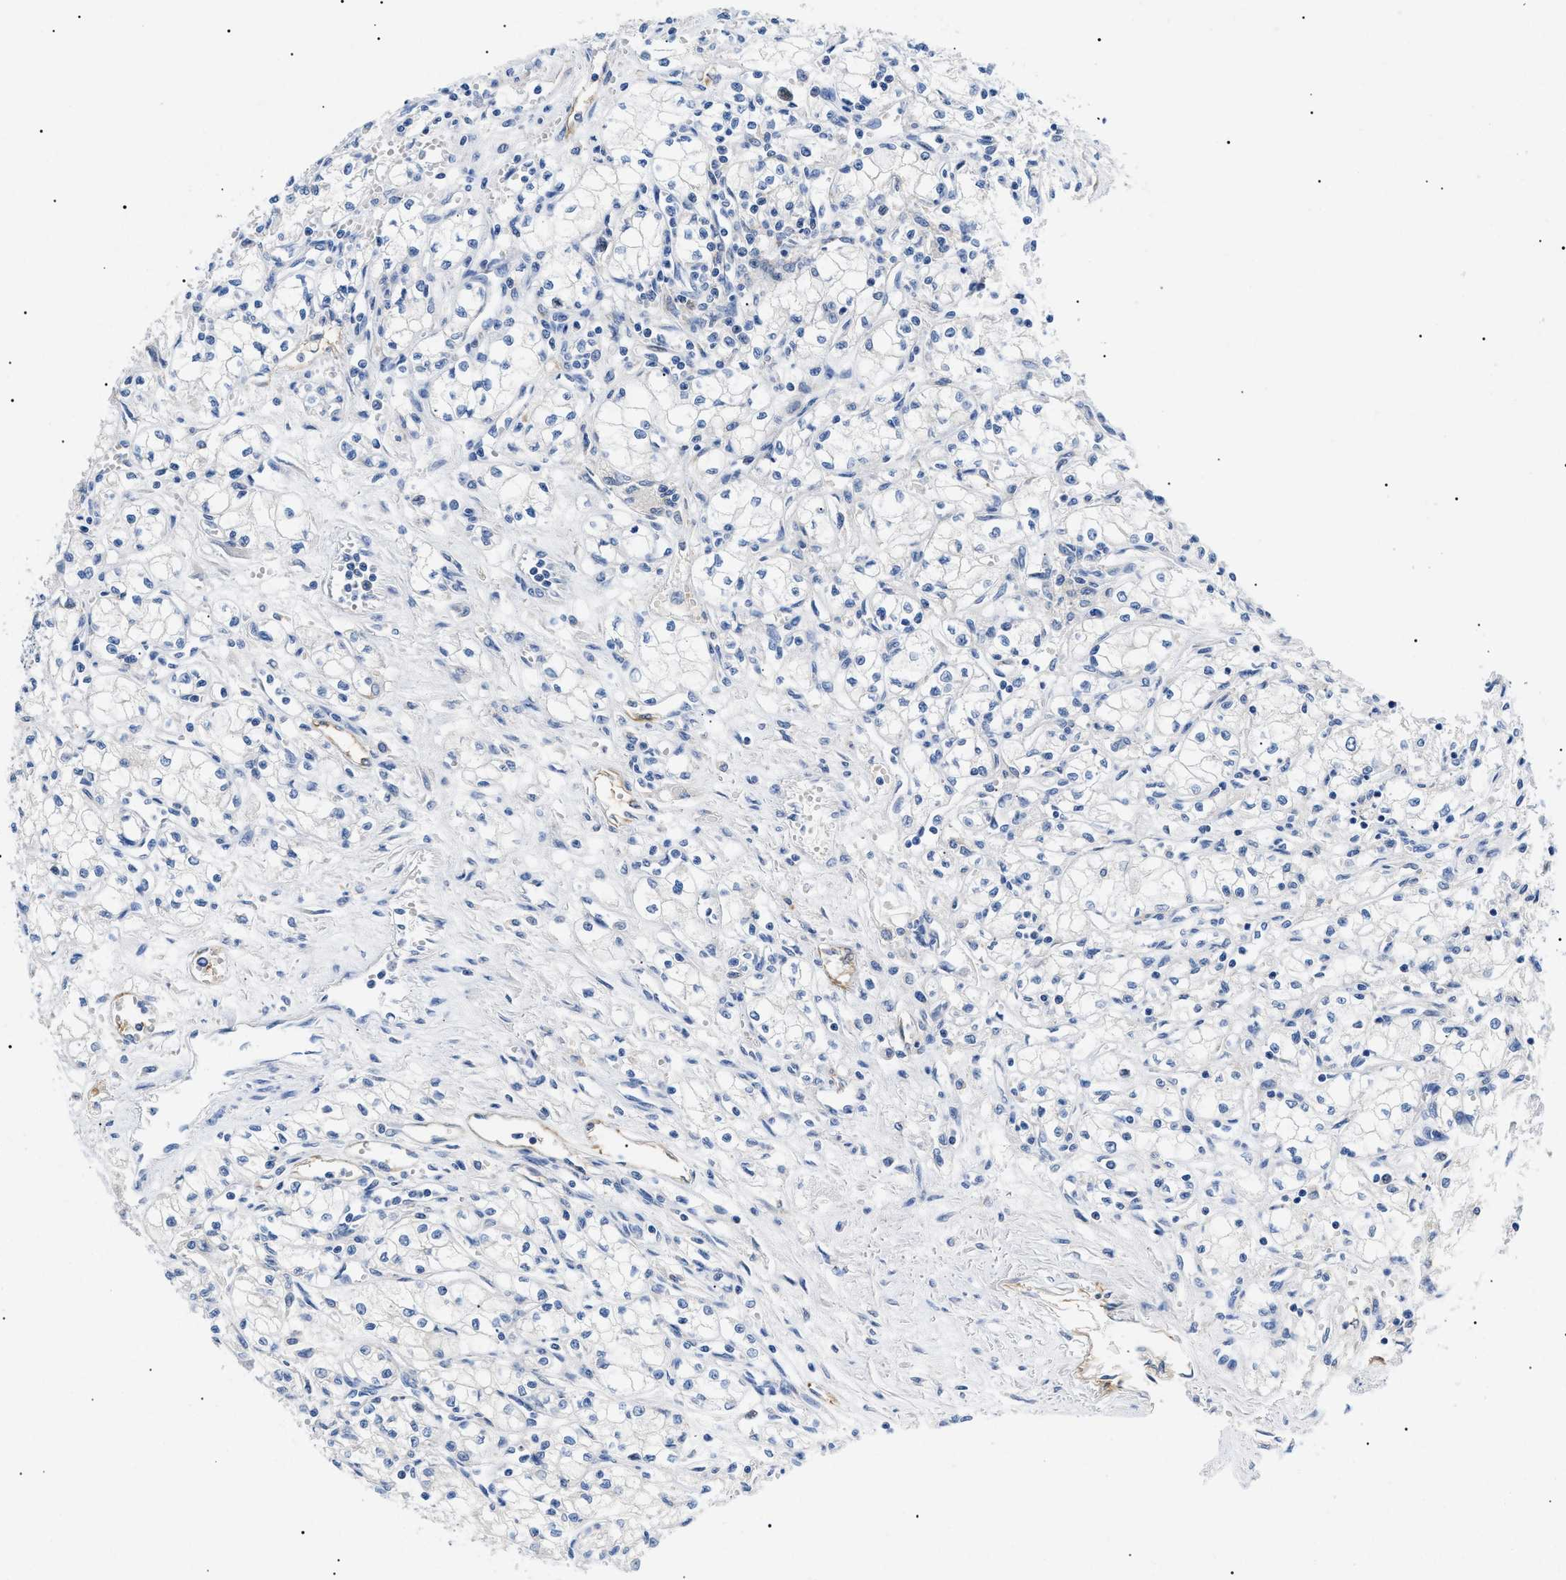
{"staining": {"intensity": "negative", "quantity": "none", "location": "none"}, "tissue": "renal cancer", "cell_type": "Tumor cells", "image_type": "cancer", "snomed": [{"axis": "morphology", "description": "Normal tissue, NOS"}, {"axis": "morphology", "description": "Adenocarcinoma, NOS"}, {"axis": "topography", "description": "Kidney"}], "caption": "A high-resolution histopathology image shows IHC staining of renal cancer, which demonstrates no significant positivity in tumor cells.", "gene": "ACKR1", "patient": {"sex": "male", "age": 59}}